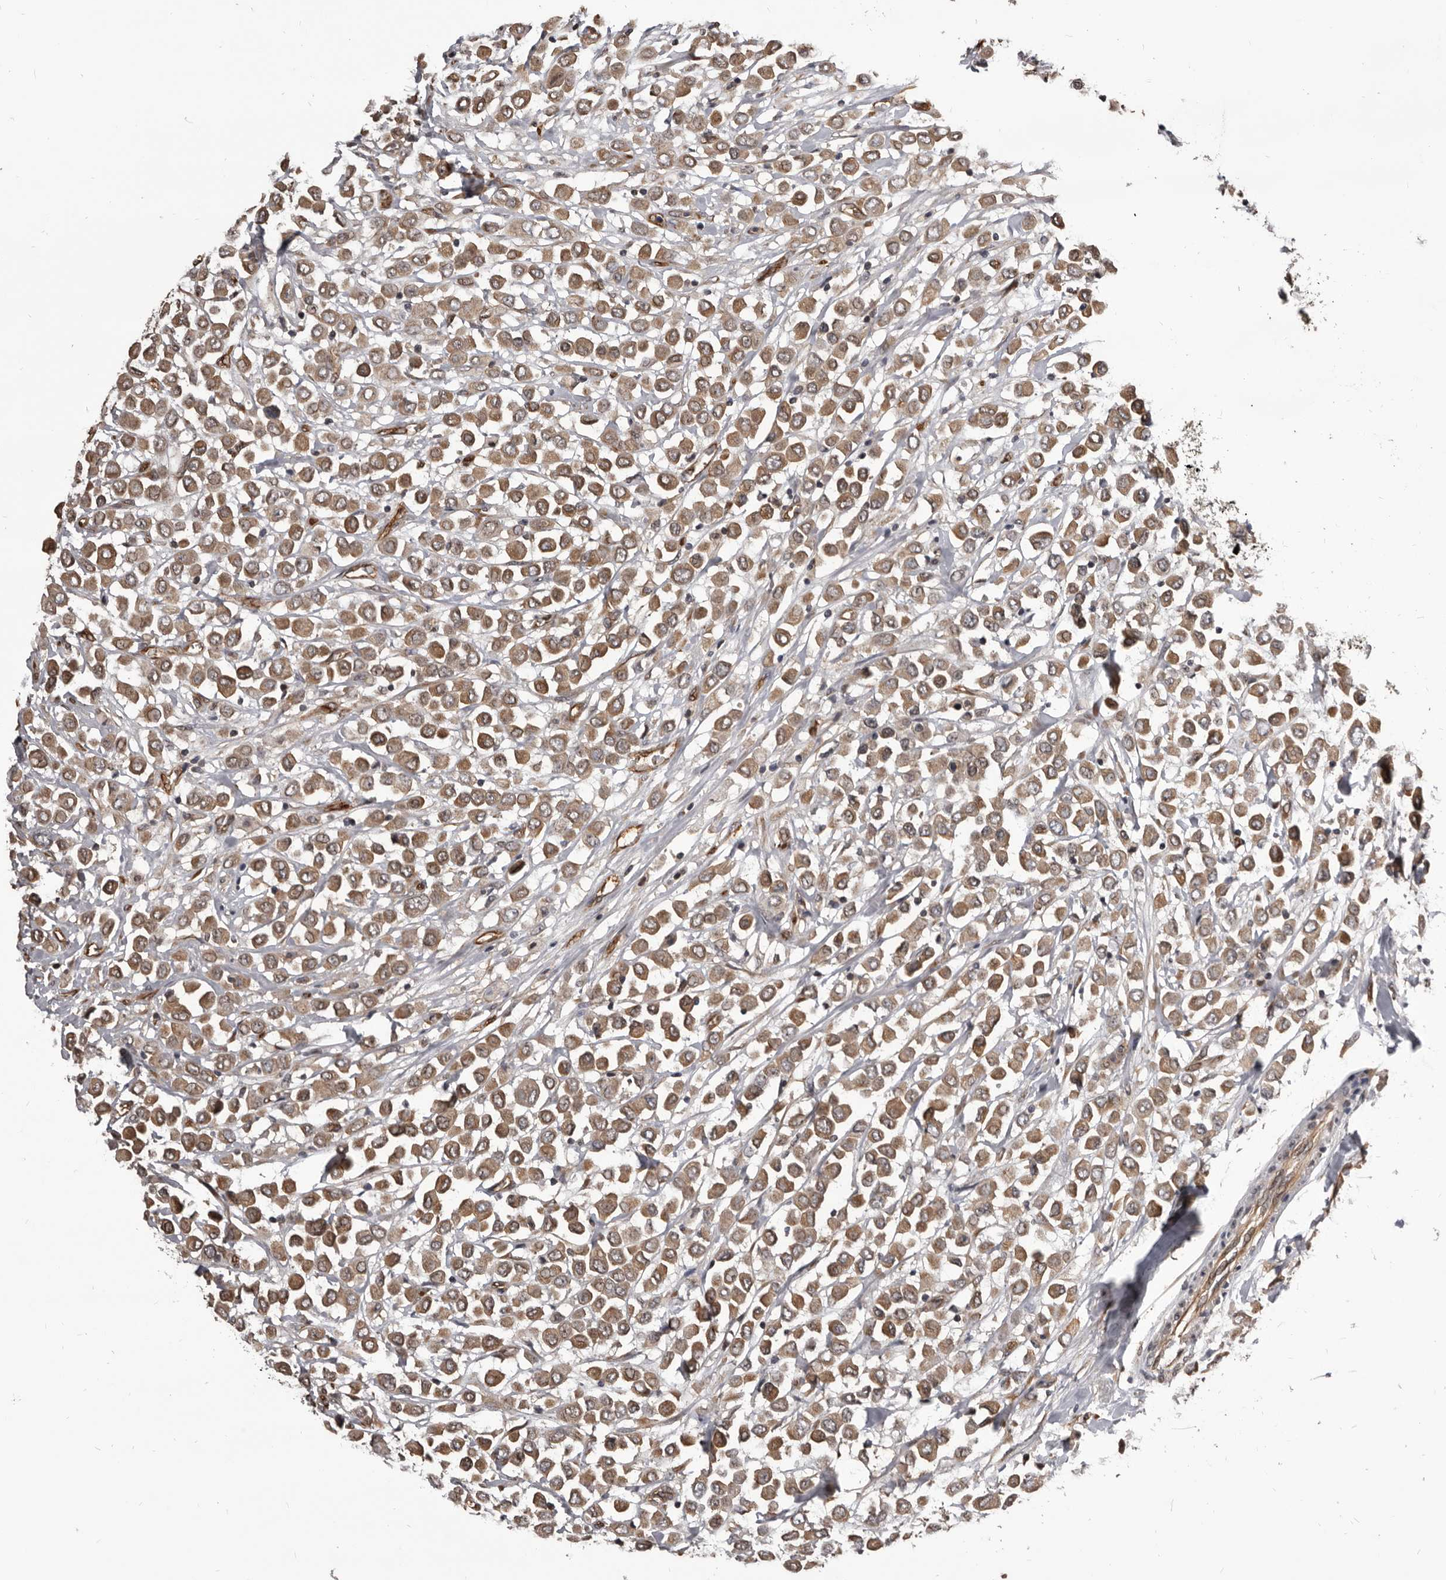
{"staining": {"intensity": "moderate", "quantity": ">75%", "location": "cytoplasmic/membranous"}, "tissue": "breast cancer", "cell_type": "Tumor cells", "image_type": "cancer", "snomed": [{"axis": "morphology", "description": "Duct carcinoma"}, {"axis": "topography", "description": "Breast"}], "caption": "IHC photomicrograph of neoplastic tissue: human intraductal carcinoma (breast) stained using immunohistochemistry (IHC) shows medium levels of moderate protein expression localized specifically in the cytoplasmic/membranous of tumor cells, appearing as a cytoplasmic/membranous brown color.", "gene": "ADAMTS20", "patient": {"sex": "female", "age": 61}}